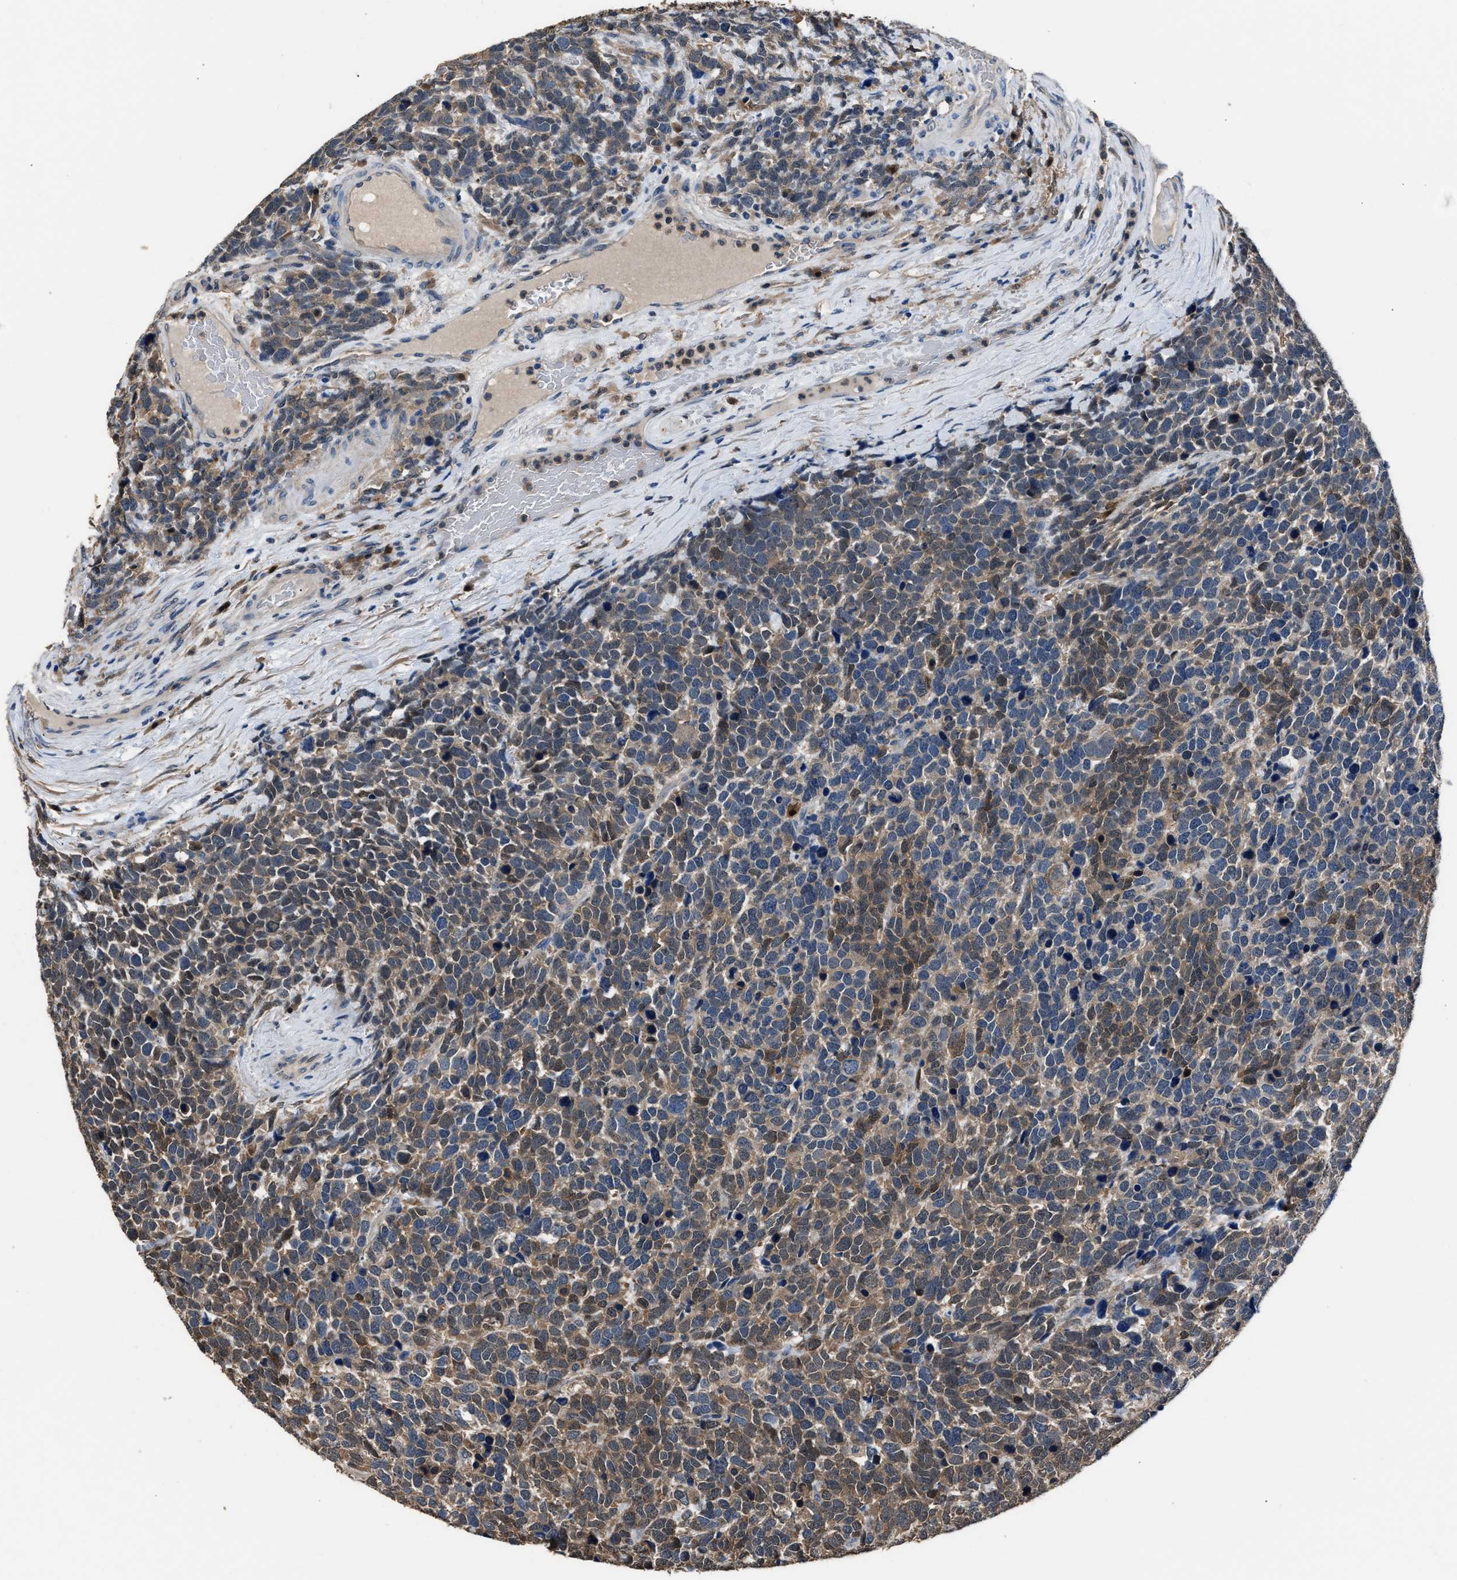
{"staining": {"intensity": "moderate", "quantity": ">75%", "location": "cytoplasmic/membranous"}, "tissue": "urothelial cancer", "cell_type": "Tumor cells", "image_type": "cancer", "snomed": [{"axis": "morphology", "description": "Urothelial carcinoma, High grade"}, {"axis": "topography", "description": "Urinary bladder"}], "caption": "An image of urothelial cancer stained for a protein demonstrates moderate cytoplasmic/membranous brown staining in tumor cells.", "gene": "GSTP1", "patient": {"sex": "female", "age": 82}}